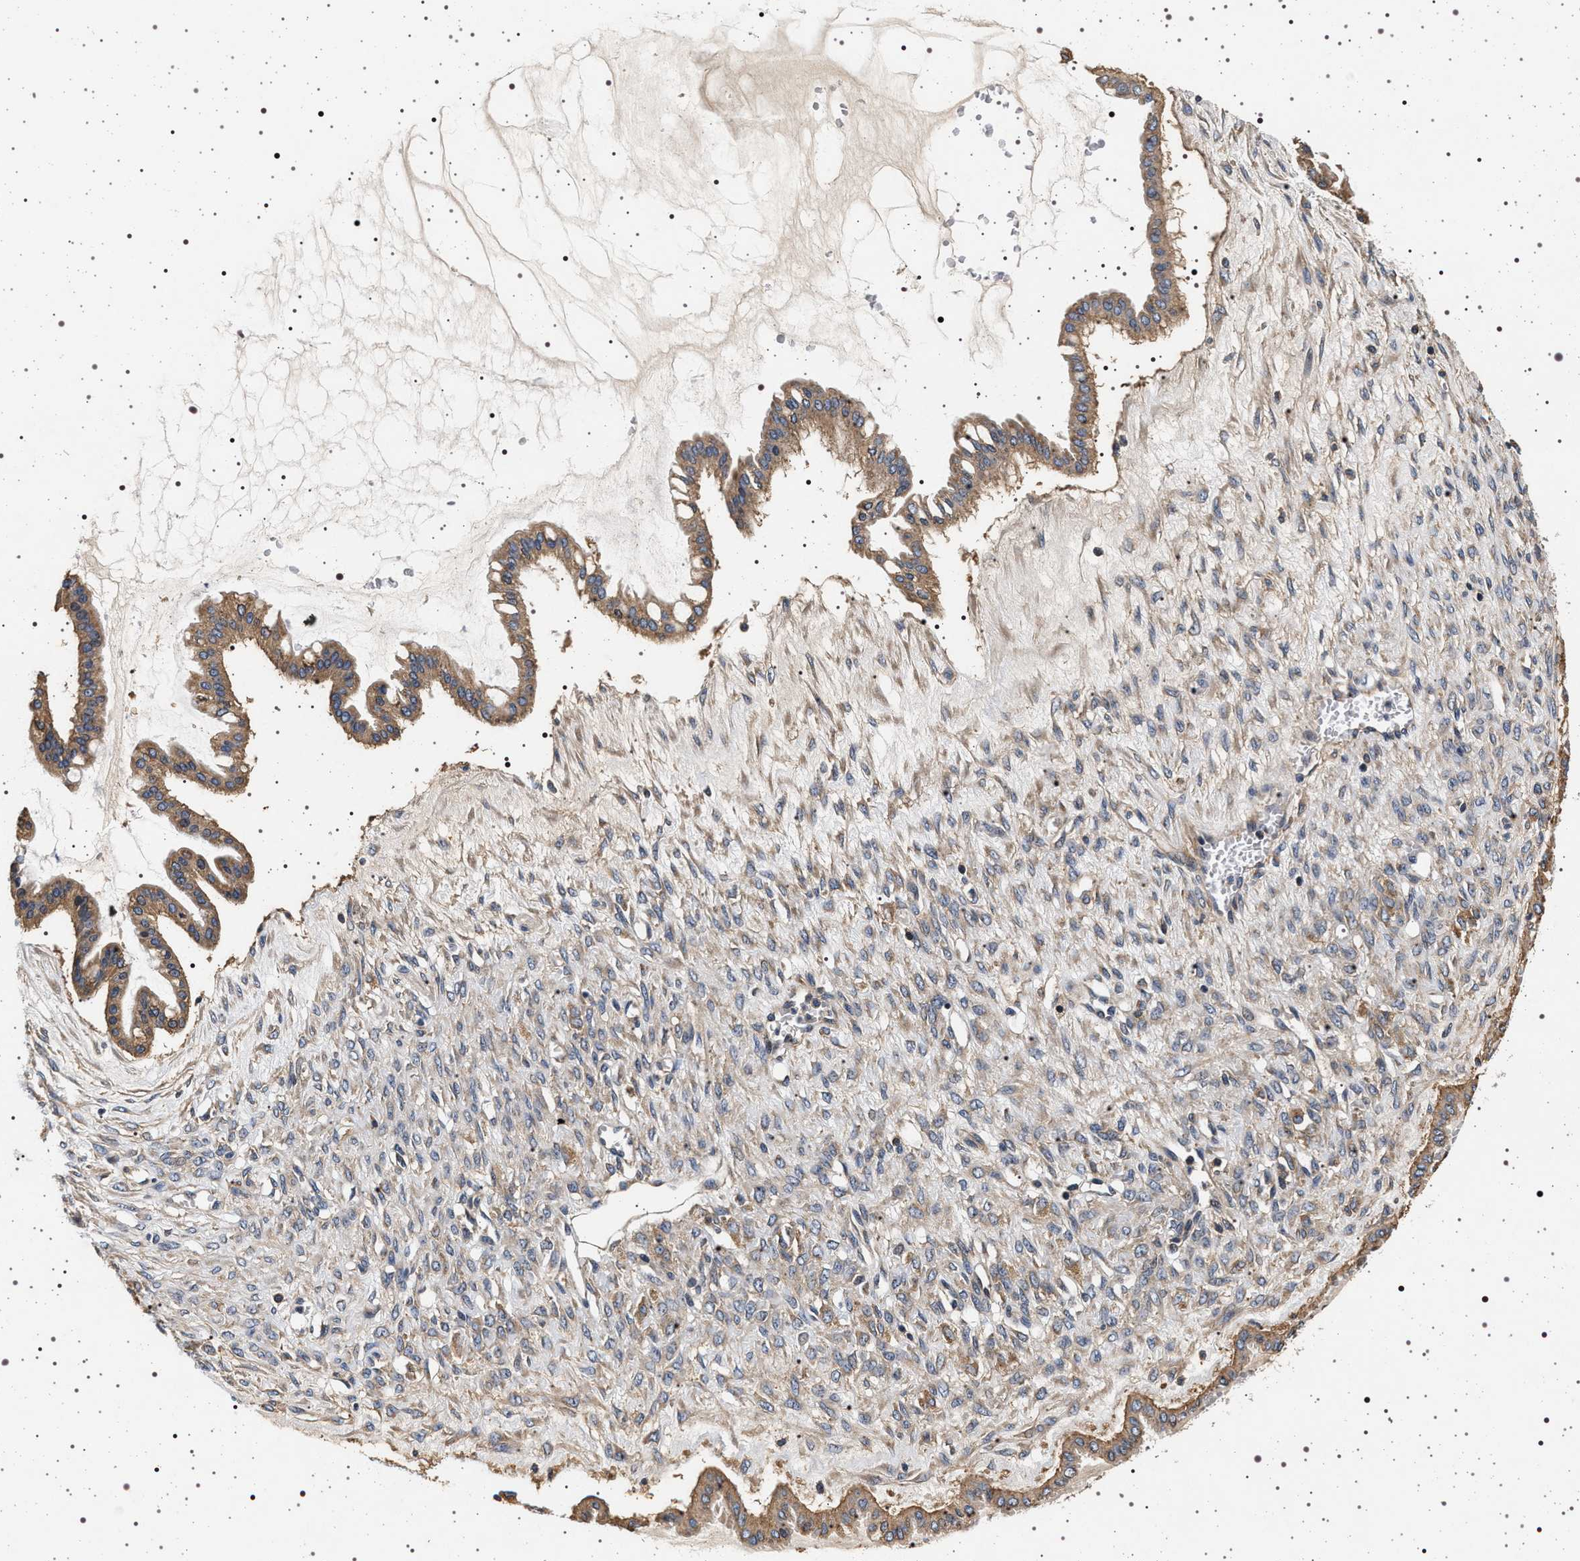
{"staining": {"intensity": "moderate", "quantity": ">75%", "location": "cytoplasmic/membranous"}, "tissue": "ovarian cancer", "cell_type": "Tumor cells", "image_type": "cancer", "snomed": [{"axis": "morphology", "description": "Cystadenocarcinoma, mucinous, NOS"}, {"axis": "topography", "description": "Ovary"}], "caption": "The image shows staining of mucinous cystadenocarcinoma (ovarian), revealing moderate cytoplasmic/membranous protein positivity (brown color) within tumor cells.", "gene": "DCBLD2", "patient": {"sex": "female", "age": 73}}